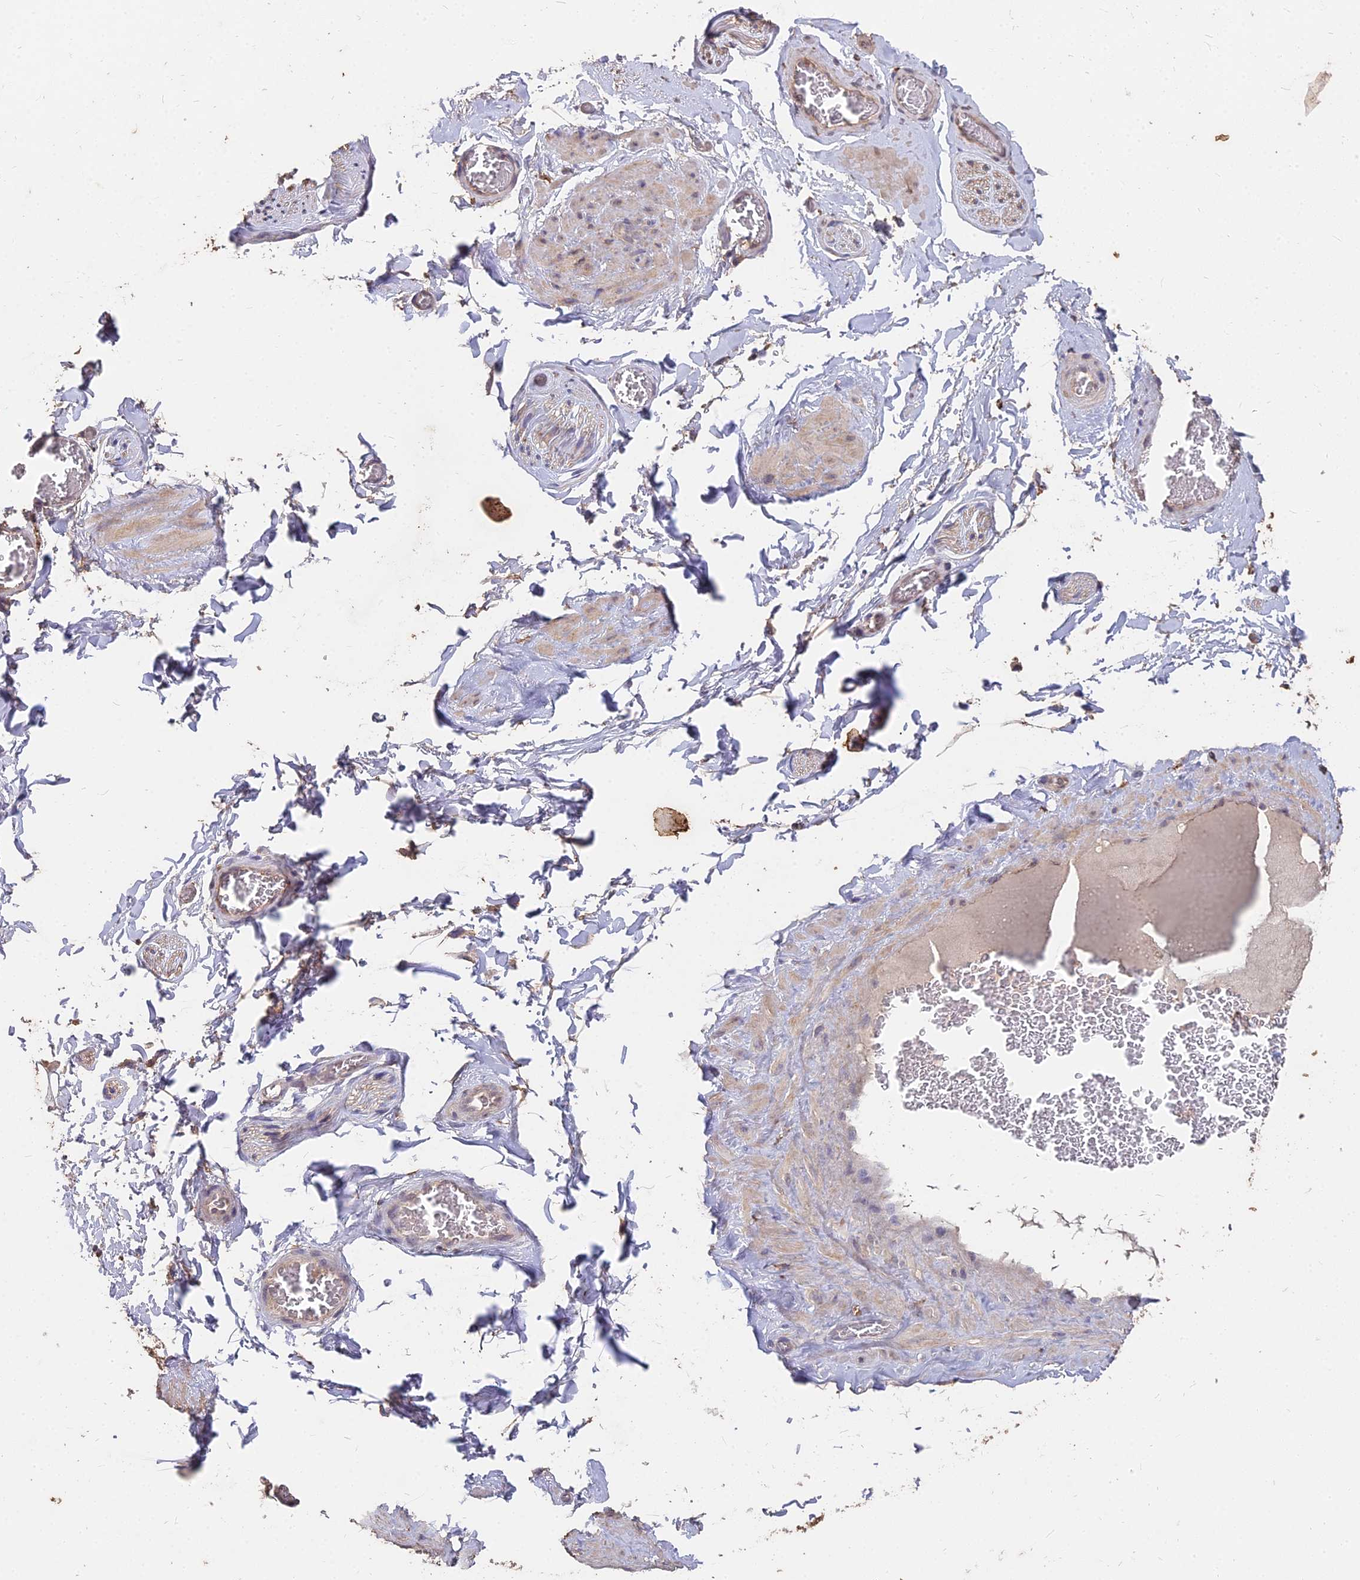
{"staining": {"intensity": "weak", "quantity": "25%-75%", "location": "cytoplasmic/membranous"}, "tissue": "adipose tissue", "cell_type": "Adipocytes", "image_type": "normal", "snomed": [{"axis": "morphology", "description": "Normal tissue, NOS"}, {"axis": "topography", "description": "Soft tissue"}, {"axis": "topography", "description": "Adipose tissue"}, {"axis": "topography", "description": "Vascular tissue"}, {"axis": "topography", "description": "Peripheral nerve tissue"}], "caption": "This micrograph reveals immunohistochemistry staining of unremarkable adipose tissue, with low weak cytoplasmic/membranous positivity in about 25%-75% of adipocytes.", "gene": "CEMIP2", "patient": {"sex": "male", "age": 46}}